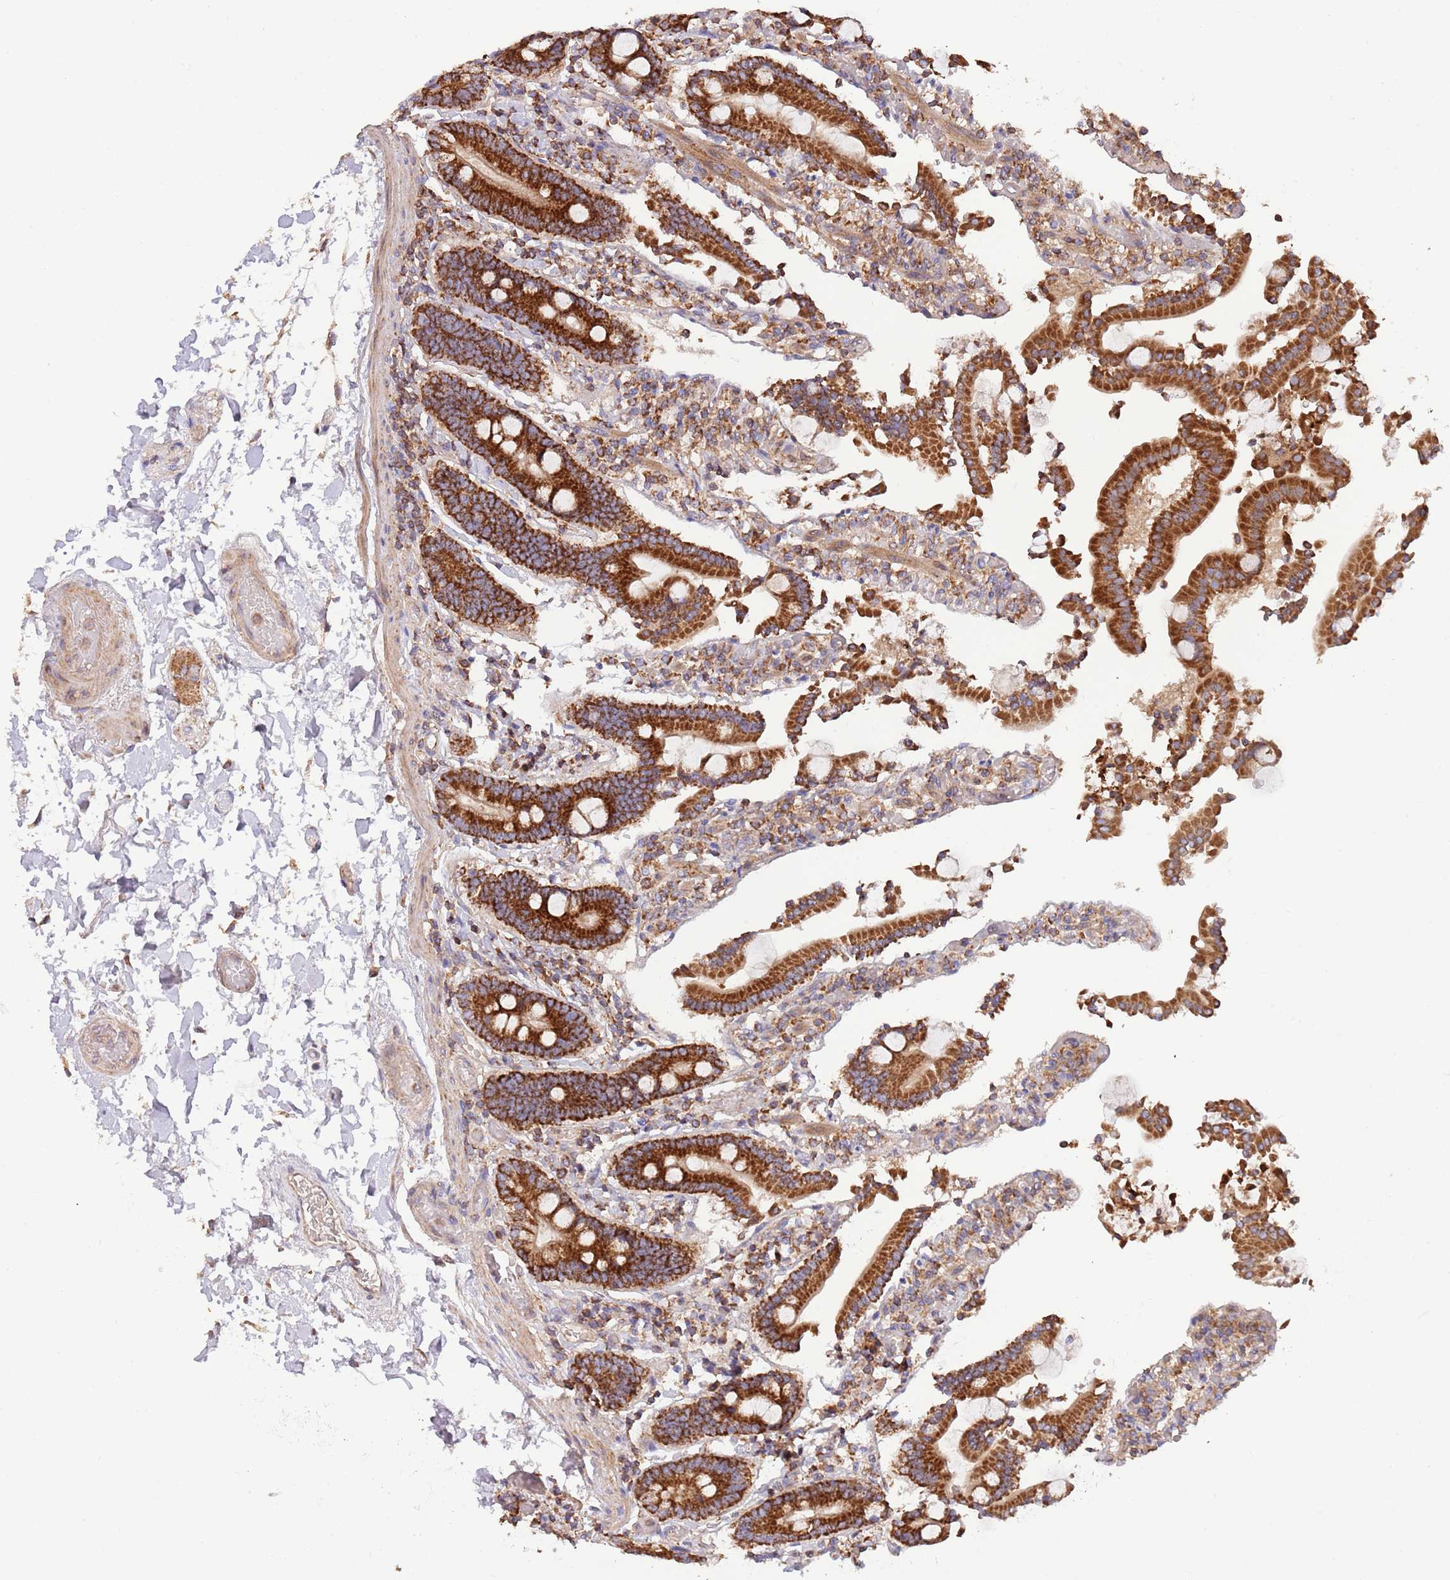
{"staining": {"intensity": "strong", "quantity": ">75%", "location": "cytoplasmic/membranous"}, "tissue": "duodenum", "cell_type": "Glandular cells", "image_type": "normal", "snomed": [{"axis": "morphology", "description": "Normal tissue, NOS"}, {"axis": "topography", "description": "Duodenum"}], "caption": "The histopathology image shows staining of unremarkable duodenum, revealing strong cytoplasmic/membranous protein positivity (brown color) within glandular cells.", "gene": "DNAJA3", "patient": {"sex": "male", "age": 55}}